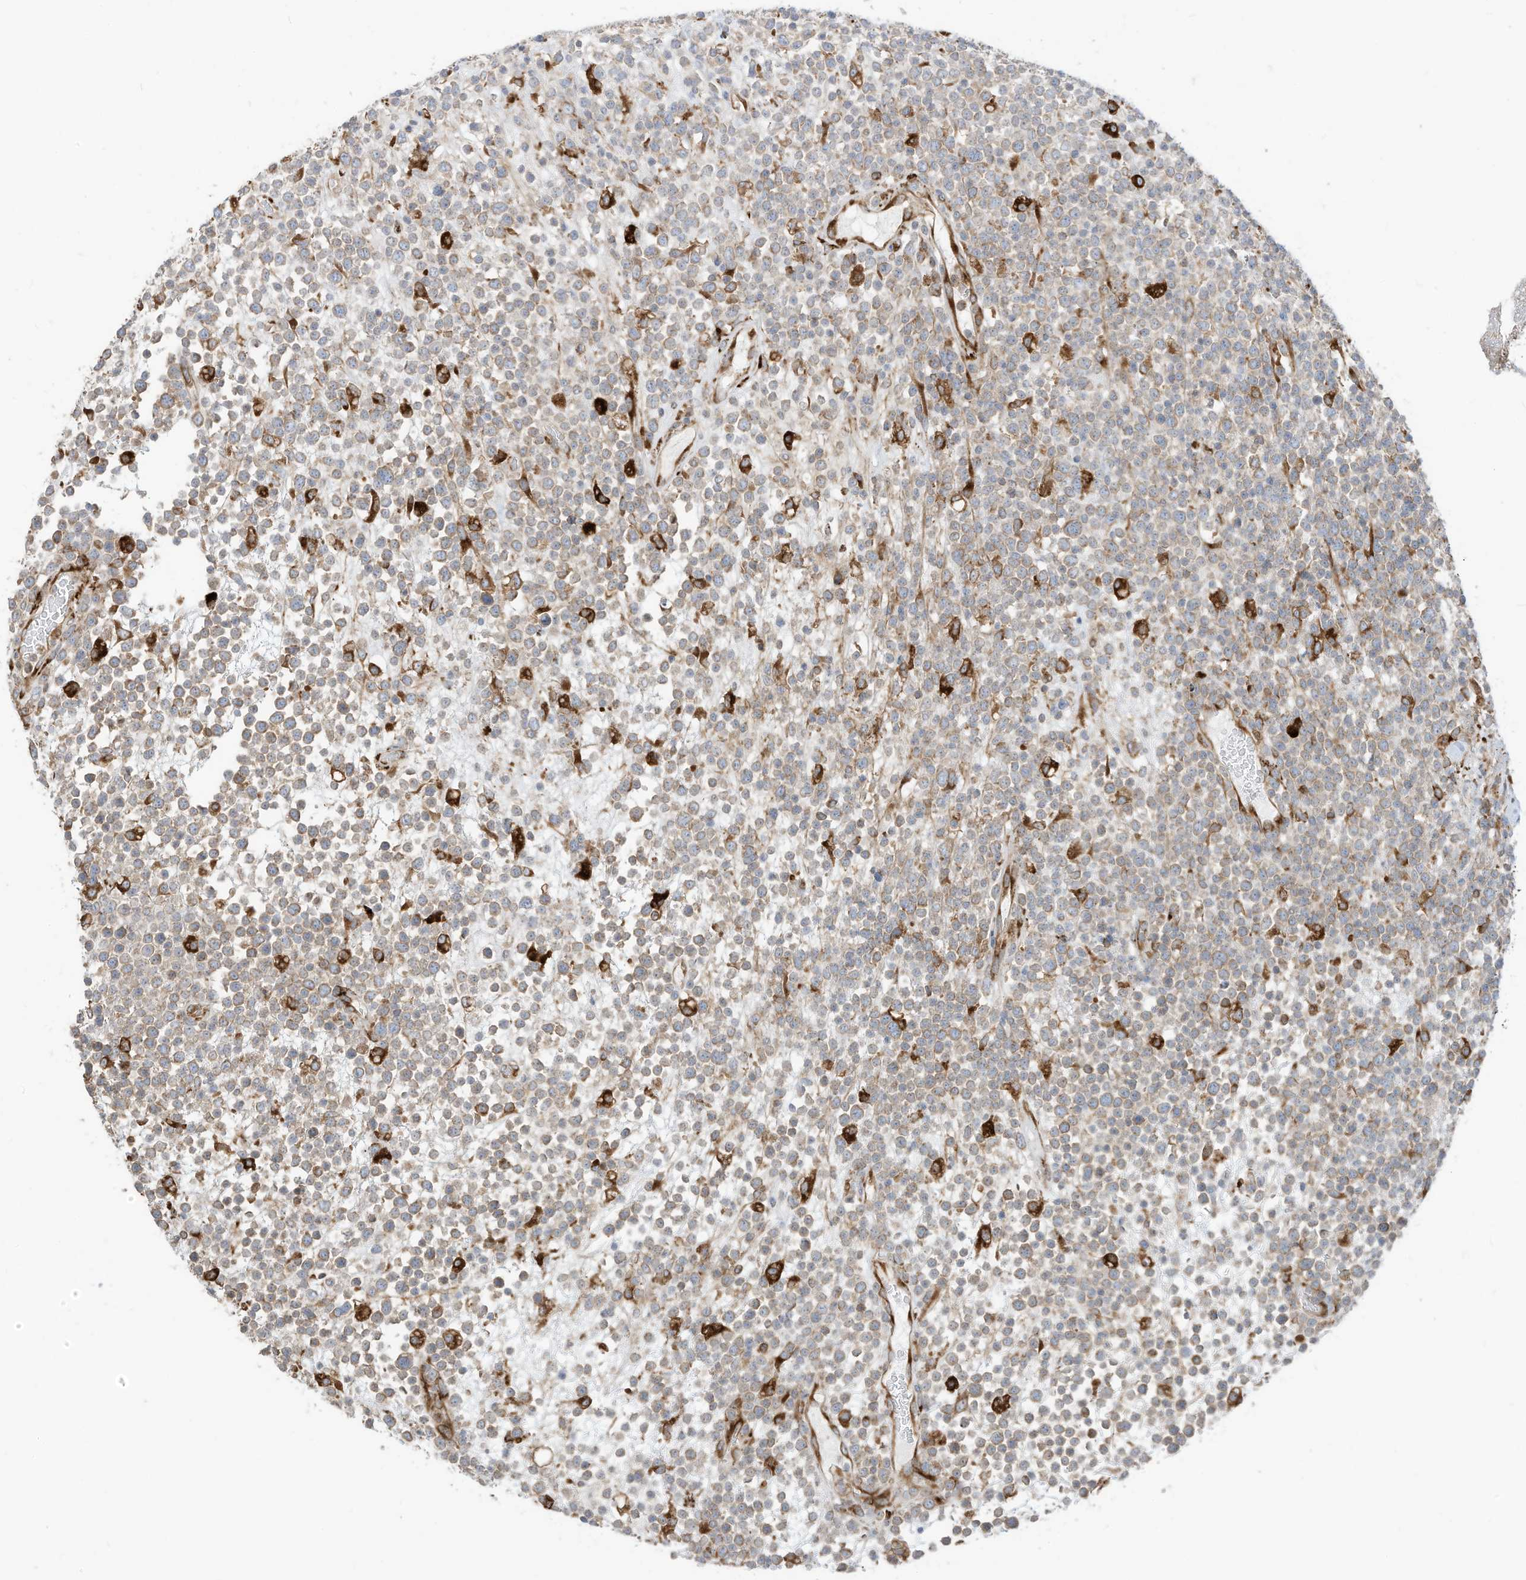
{"staining": {"intensity": "weak", "quantity": ">75%", "location": "cytoplasmic/membranous"}, "tissue": "lymphoma", "cell_type": "Tumor cells", "image_type": "cancer", "snomed": [{"axis": "morphology", "description": "Malignant lymphoma, non-Hodgkin's type, High grade"}, {"axis": "topography", "description": "Colon"}], "caption": "This is an image of immunohistochemistry (IHC) staining of lymphoma, which shows weak expression in the cytoplasmic/membranous of tumor cells.", "gene": "TRNAU1AP", "patient": {"sex": "female", "age": 53}}